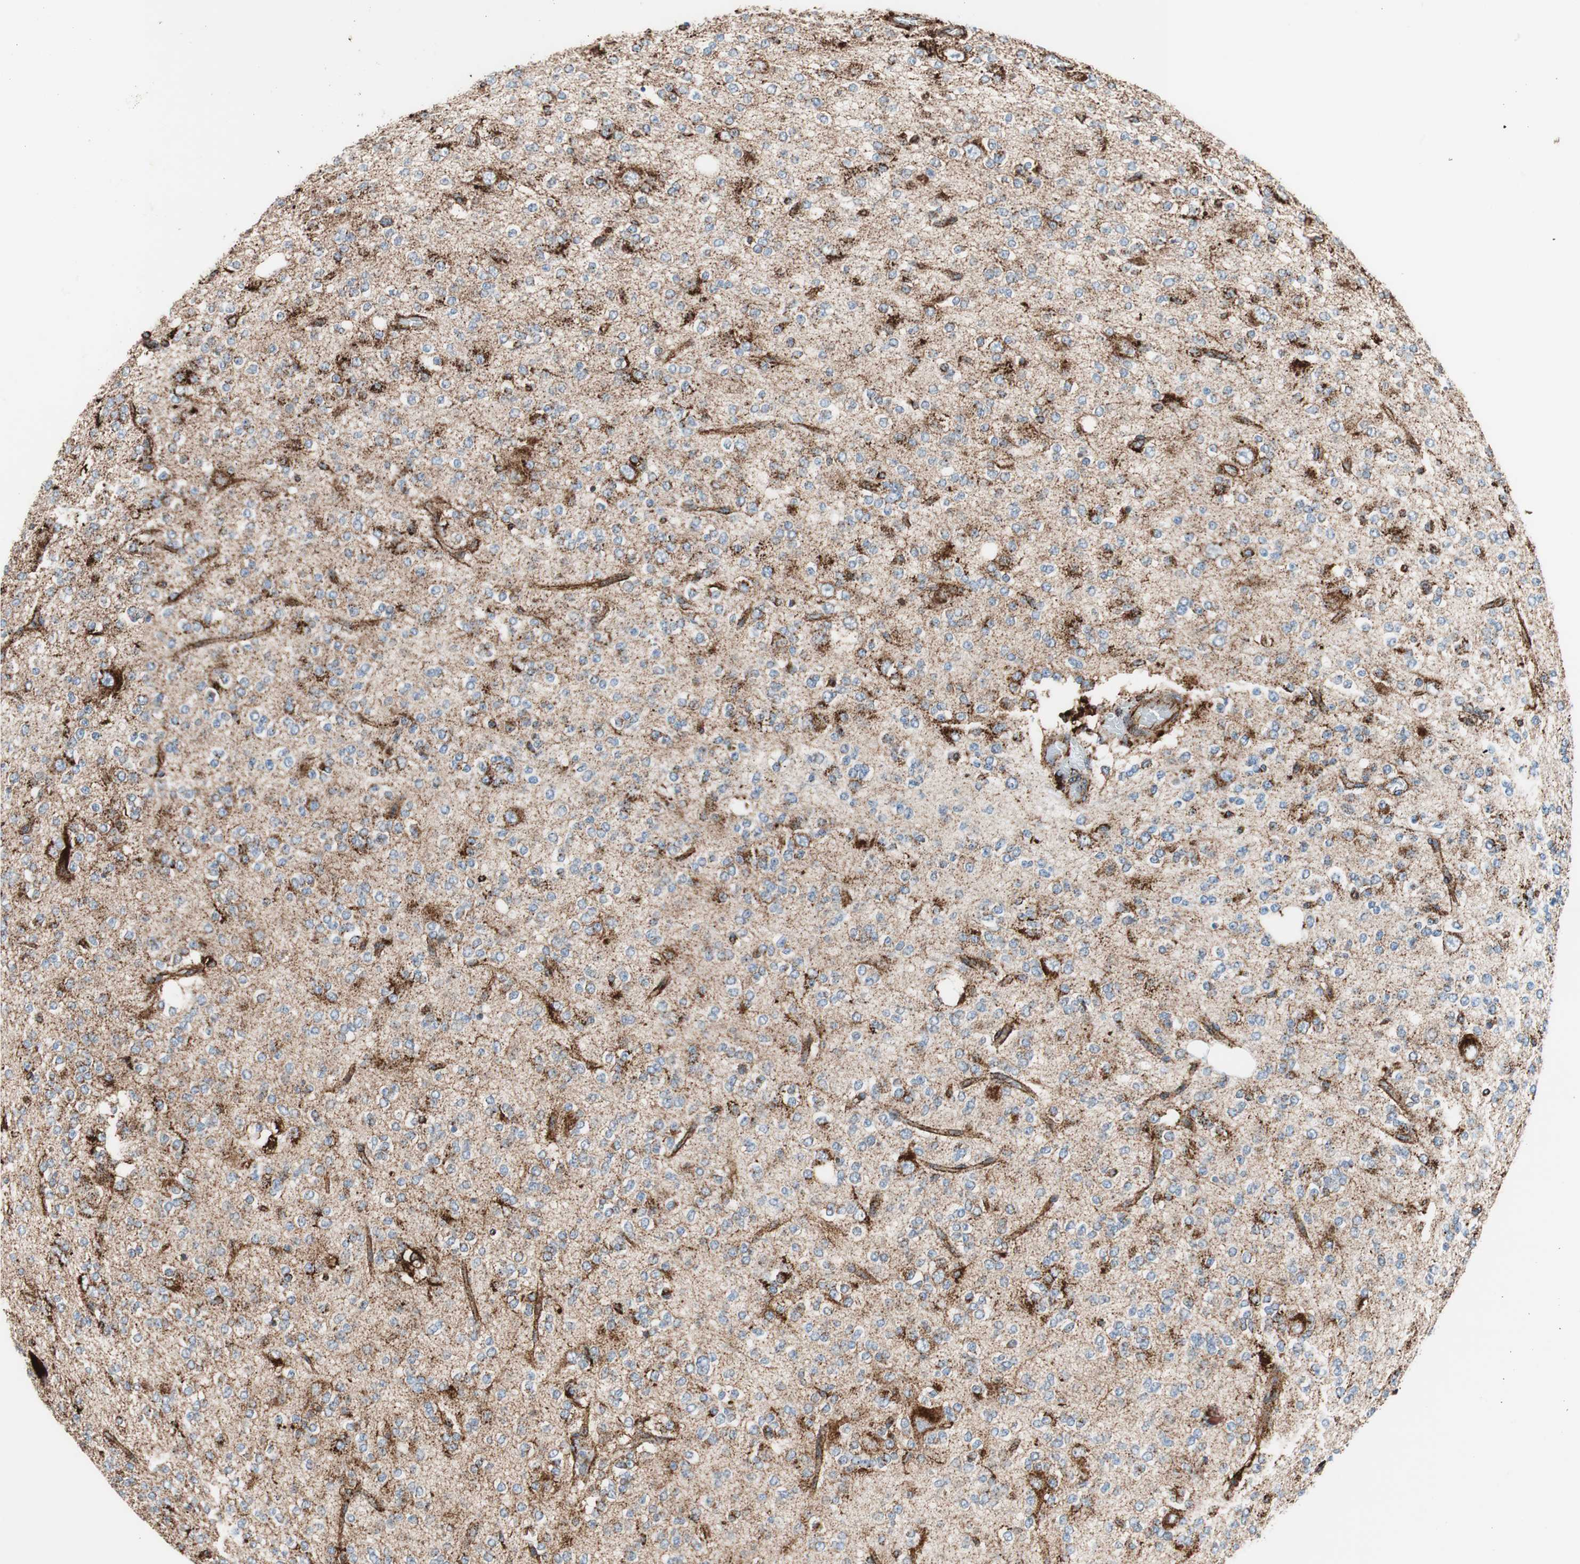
{"staining": {"intensity": "strong", "quantity": "25%-75%", "location": "cytoplasmic/membranous"}, "tissue": "glioma", "cell_type": "Tumor cells", "image_type": "cancer", "snomed": [{"axis": "morphology", "description": "Glioma, malignant, Low grade"}, {"axis": "topography", "description": "Brain"}], "caption": "Strong cytoplasmic/membranous staining is identified in approximately 25%-75% of tumor cells in glioma. The staining is performed using DAB brown chromogen to label protein expression. The nuclei are counter-stained blue using hematoxylin.", "gene": "LAMP1", "patient": {"sex": "male", "age": 38}}